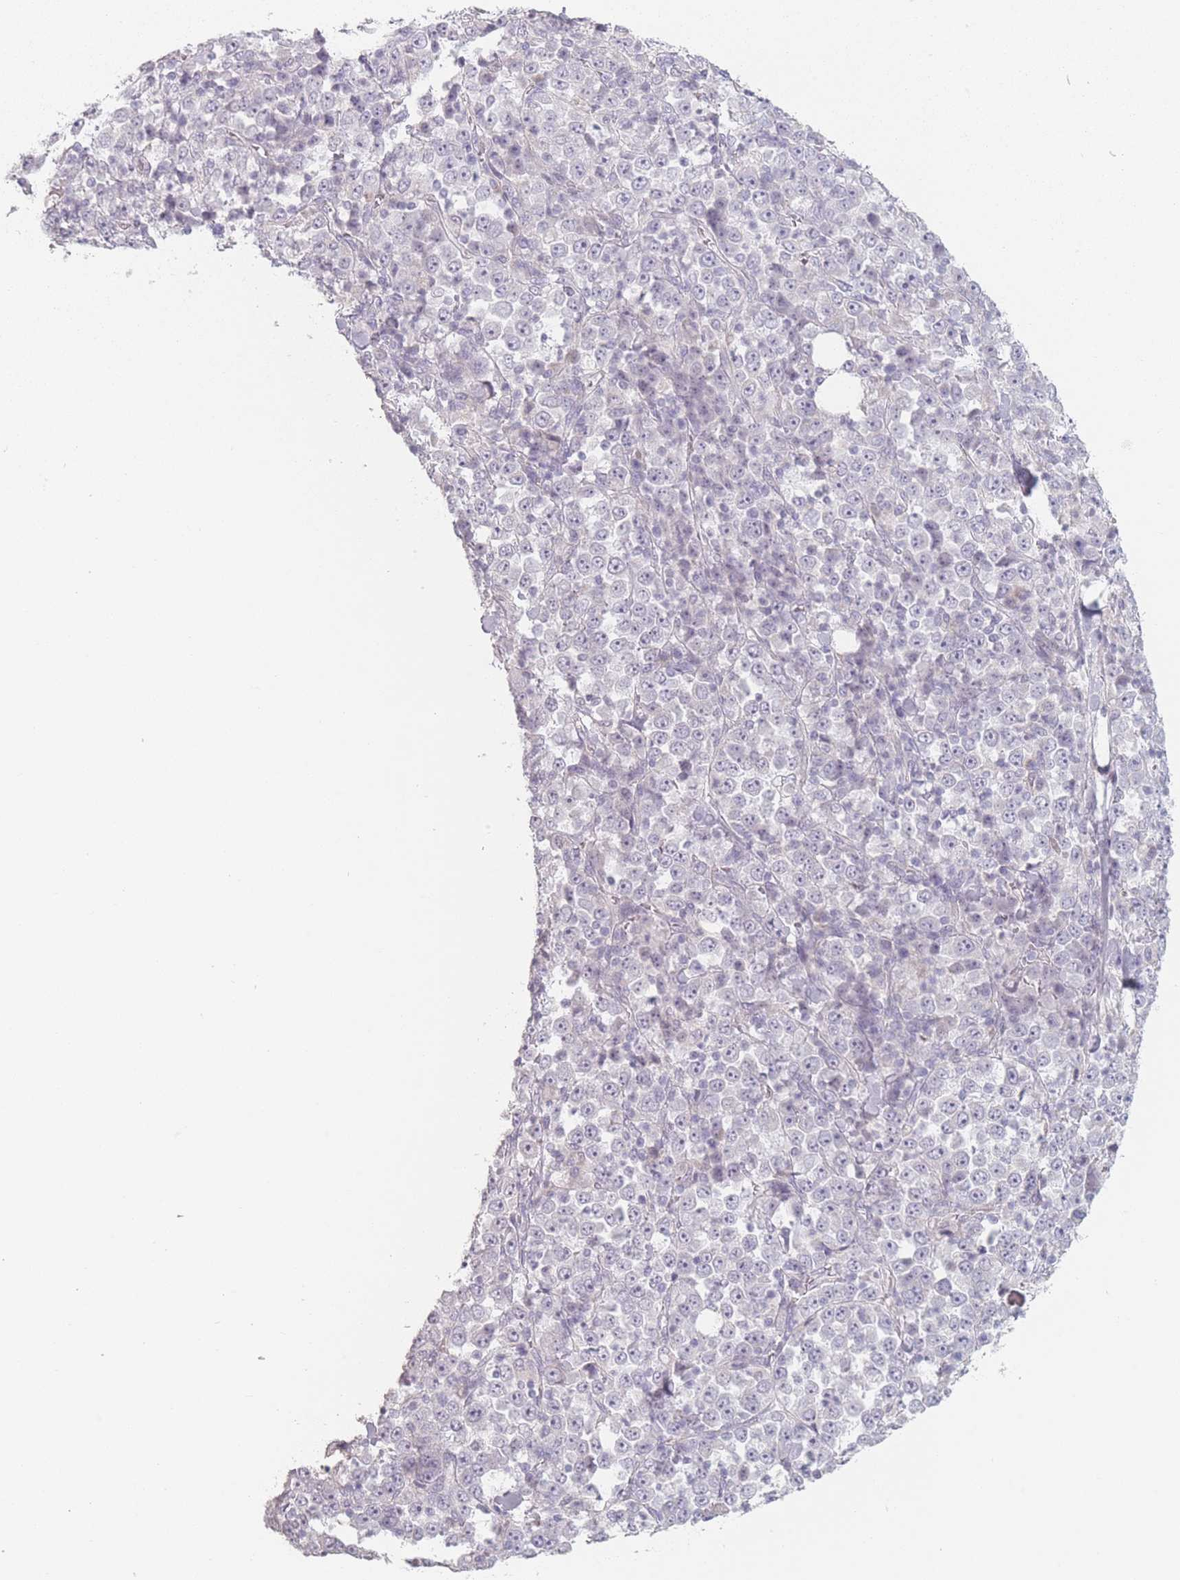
{"staining": {"intensity": "negative", "quantity": "none", "location": "none"}, "tissue": "stomach cancer", "cell_type": "Tumor cells", "image_type": "cancer", "snomed": [{"axis": "morphology", "description": "Normal tissue, NOS"}, {"axis": "morphology", "description": "Adenocarcinoma, NOS"}, {"axis": "topography", "description": "Stomach, upper"}, {"axis": "topography", "description": "Stomach"}], "caption": "Tumor cells show no significant protein expression in adenocarcinoma (stomach).", "gene": "RASL10B", "patient": {"sex": "male", "age": 59}}